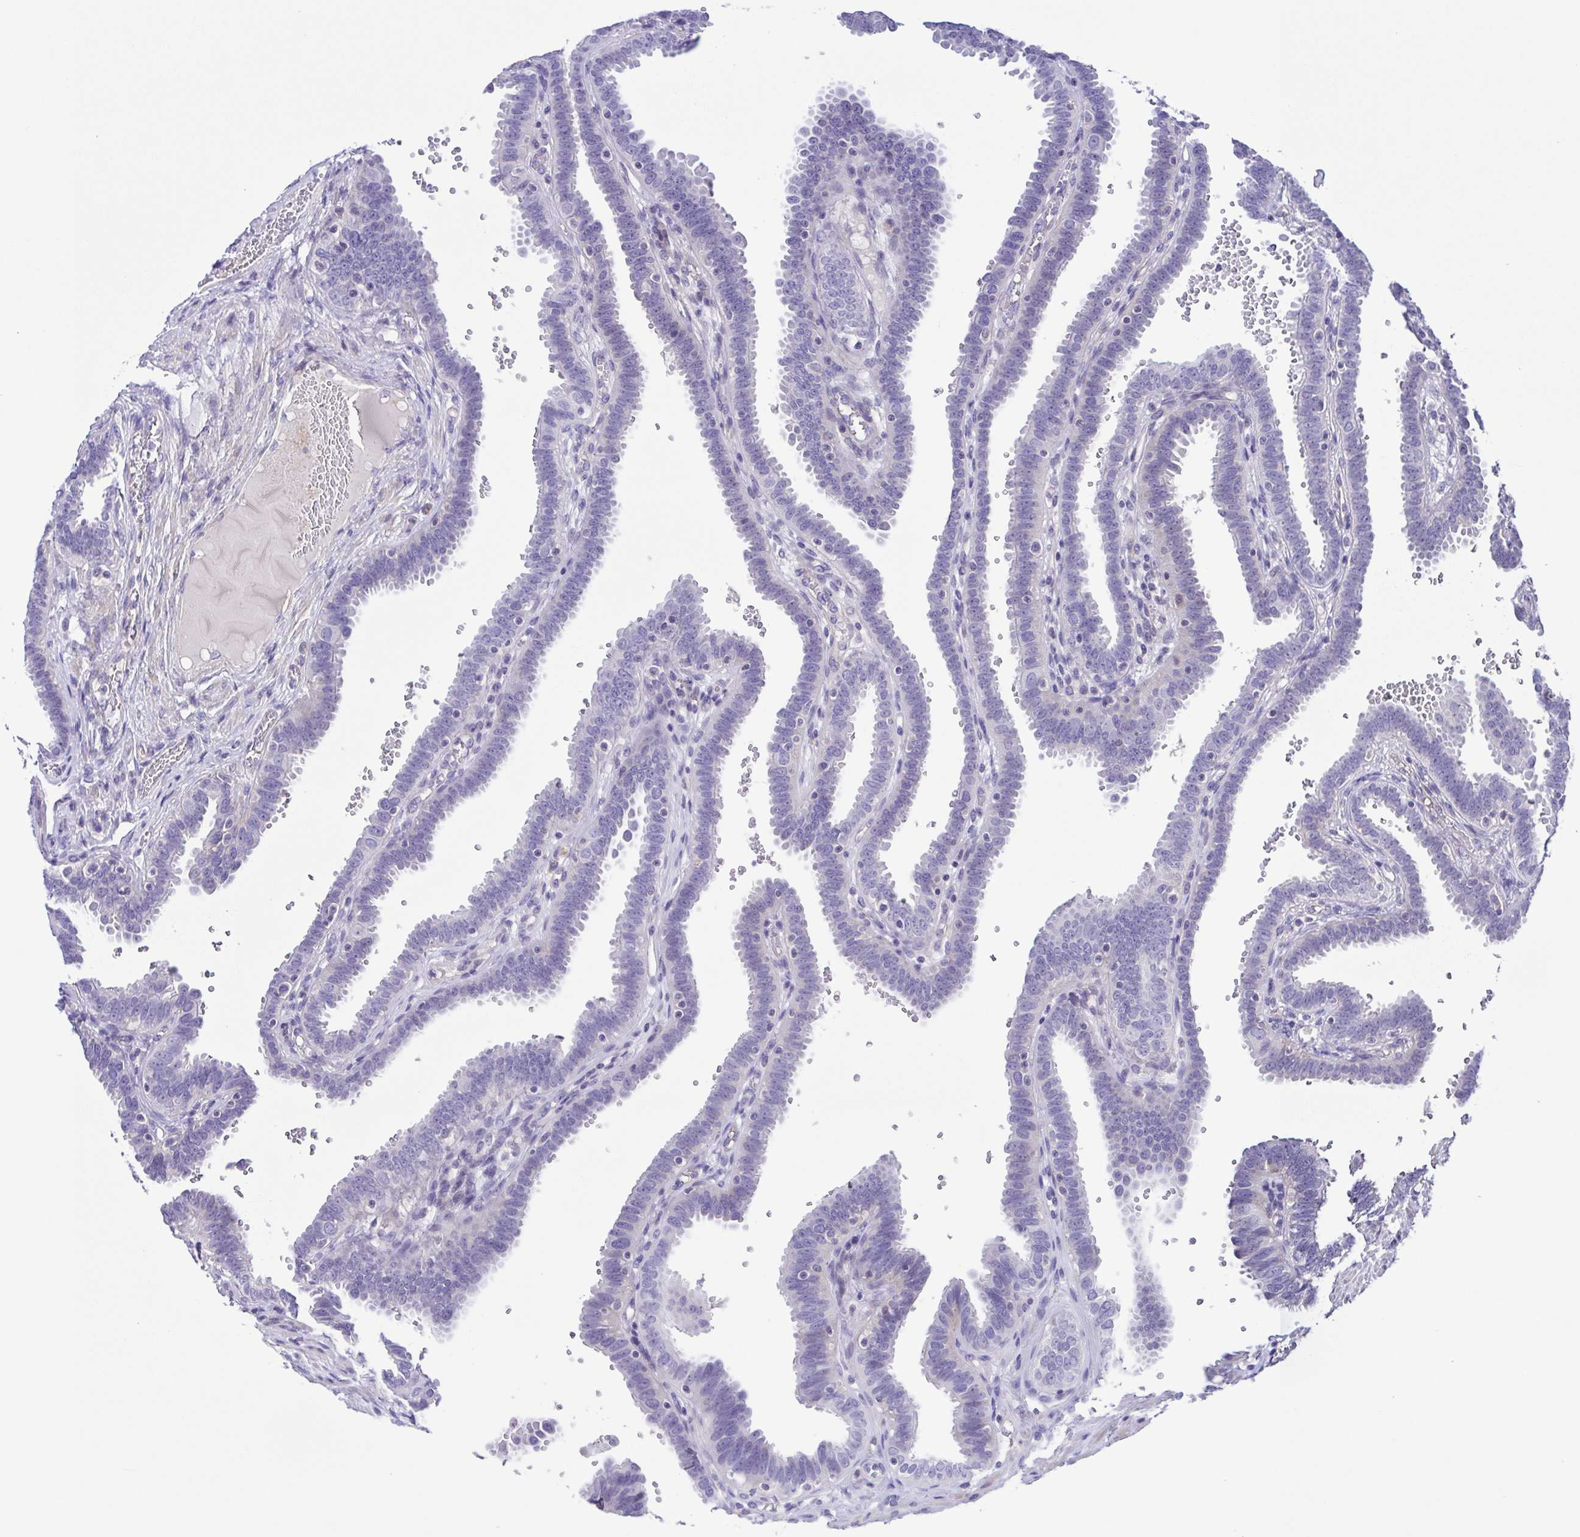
{"staining": {"intensity": "moderate", "quantity": "<25%", "location": "cytoplasmic/membranous"}, "tissue": "fallopian tube", "cell_type": "Glandular cells", "image_type": "normal", "snomed": [{"axis": "morphology", "description": "Normal tissue, NOS"}, {"axis": "topography", "description": "Fallopian tube"}], "caption": "The immunohistochemical stain labels moderate cytoplasmic/membranous positivity in glandular cells of unremarkable fallopian tube.", "gene": "ISM2", "patient": {"sex": "female", "age": 37}}